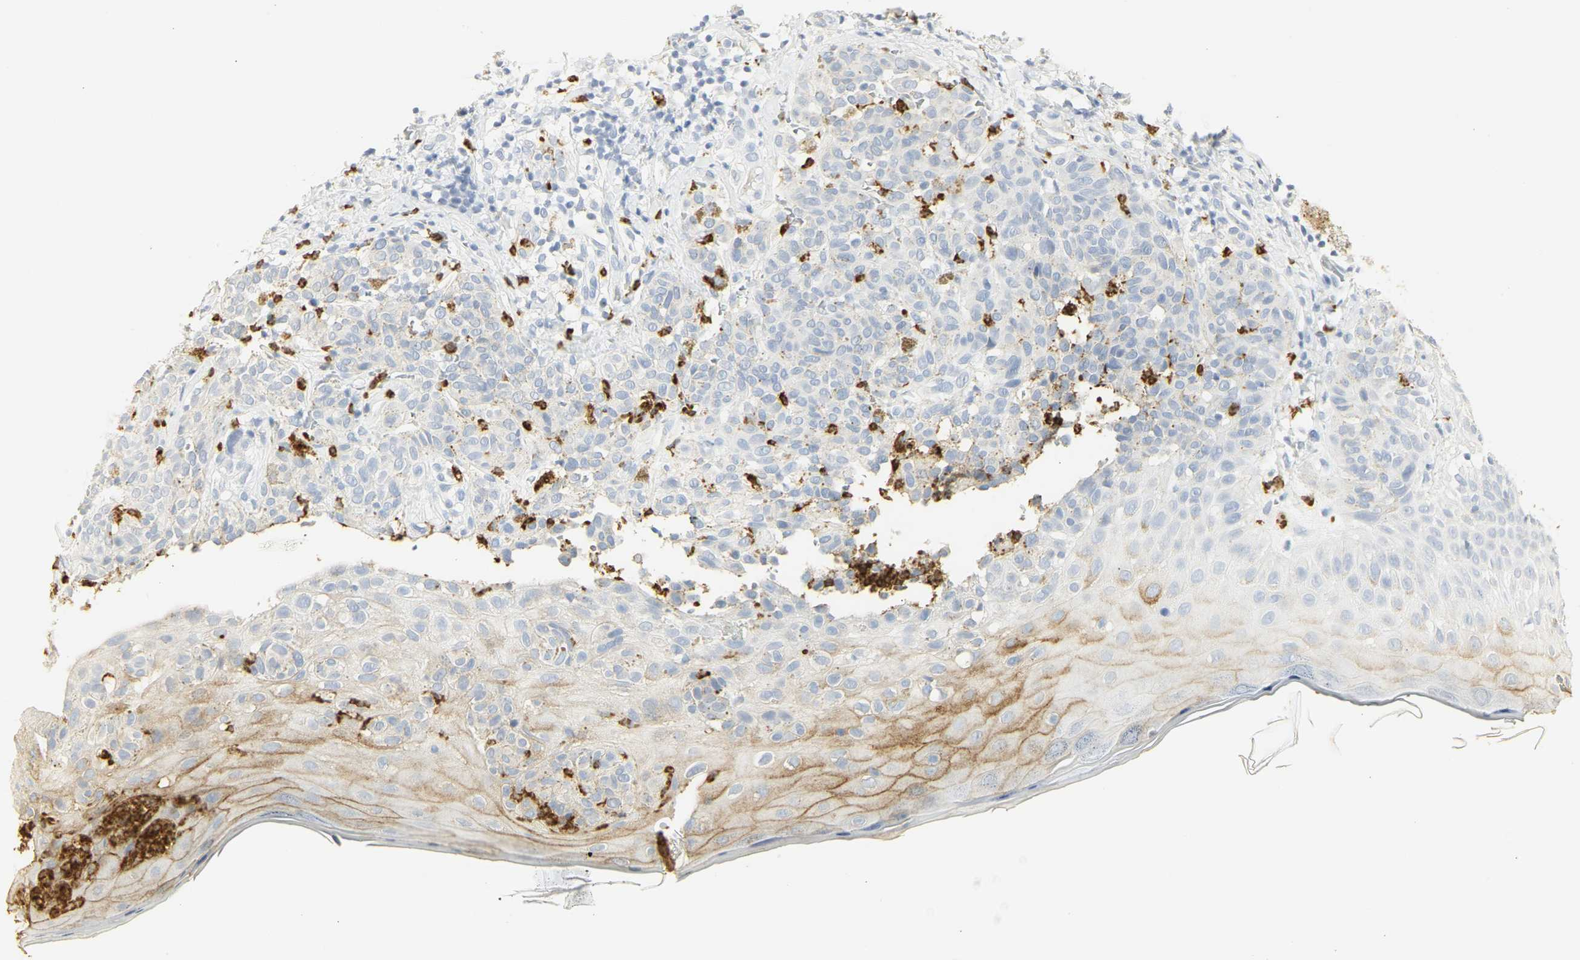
{"staining": {"intensity": "negative", "quantity": "none", "location": "none"}, "tissue": "melanoma", "cell_type": "Tumor cells", "image_type": "cancer", "snomed": [{"axis": "morphology", "description": "Malignant melanoma, NOS"}, {"axis": "topography", "description": "Skin"}], "caption": "This image is of malignant melanoma stained with IHC to label a protein in brown with the nuclei are counter-stained blue. There is no staining in tumor cells.", "gene": "CEACAM5", "patient": {"sex": "male", "age": 64}}